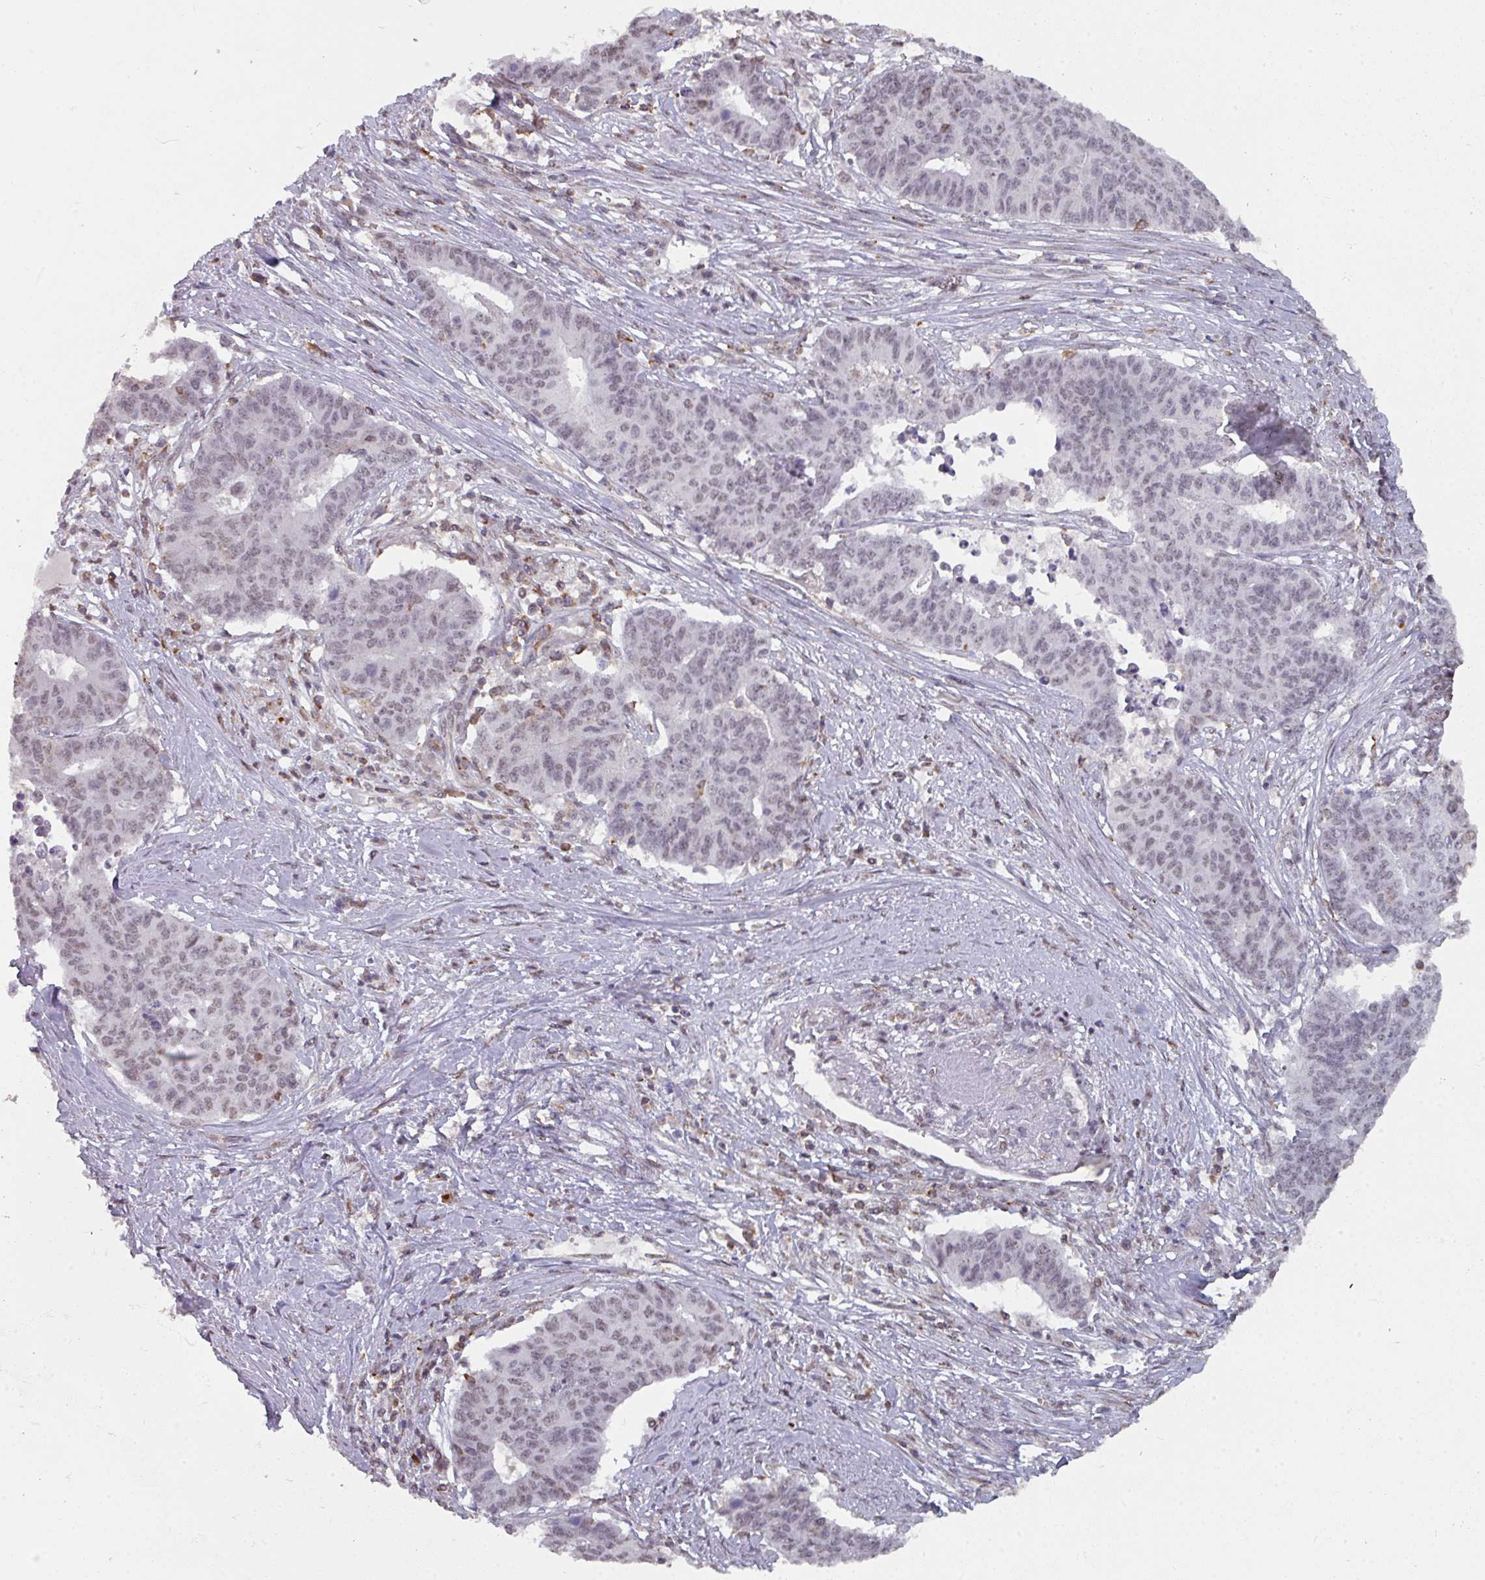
{"staining": {"intensity": "weak", "quantity": "25%-75%", "location": "nuclear"}, "tissue": "endometrial cancer", "cell_type": "Tumor cells", "image_type": "cancer", "snomed": [{"axis": "morphology", "description": "Adenocarcinoma, NOS"}, {"axis": "topography", "description": "Endometrium"}], "caption": "IHC histopathology image of neoplastic tissue: endometrial adenocarcinoma stained using immunohistochemistry reveals low levels of weak protein expression localized specifically in the nuclear of tumor cells, appearing as a nuclear brown color.", "gene": "RASAL3", "patient": {"sex": "female", "age": 59}}